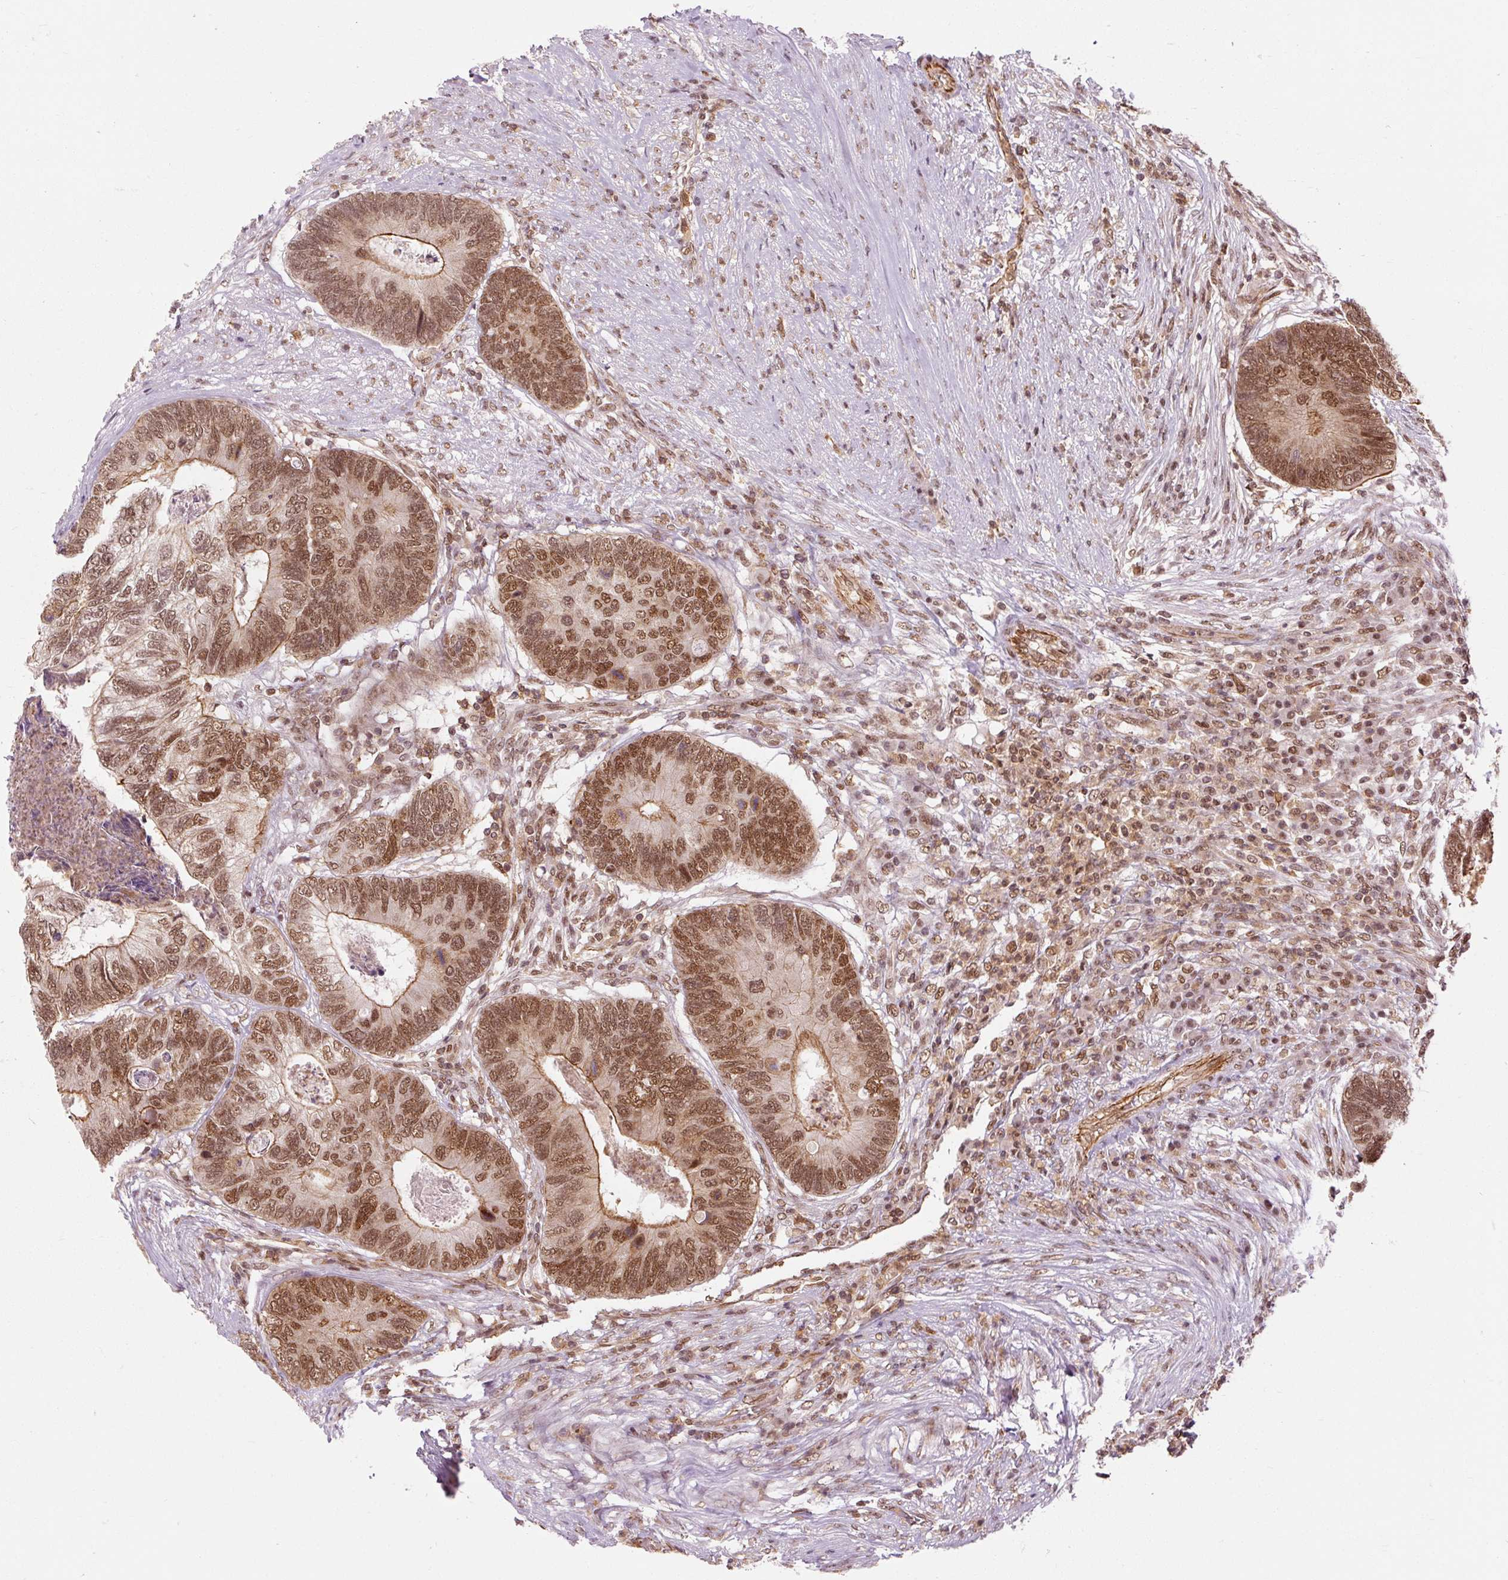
{"staining": {"intensity": "strong", "quantity": ">75%", "location": "cytoplasmic/membranous,nuclear"}, "tissue": "colorectal cancer", "cell_type": "Tumor cells", "image_type": "cancer", "snomed": [{"axis": "morphology", "description": "Adenocarcinoma, NOS"}, {"axis": "topography", "description": "Colon"}], "caption": "Brown immunohistochemical staining in adenocarcinoma (colorectal) reveals strong cytoplasmic/membranous and nuclear staining in about >75% of tumor cells.", "gene": "CSTF1", "patient": {"sex": "female", "age": 67}}